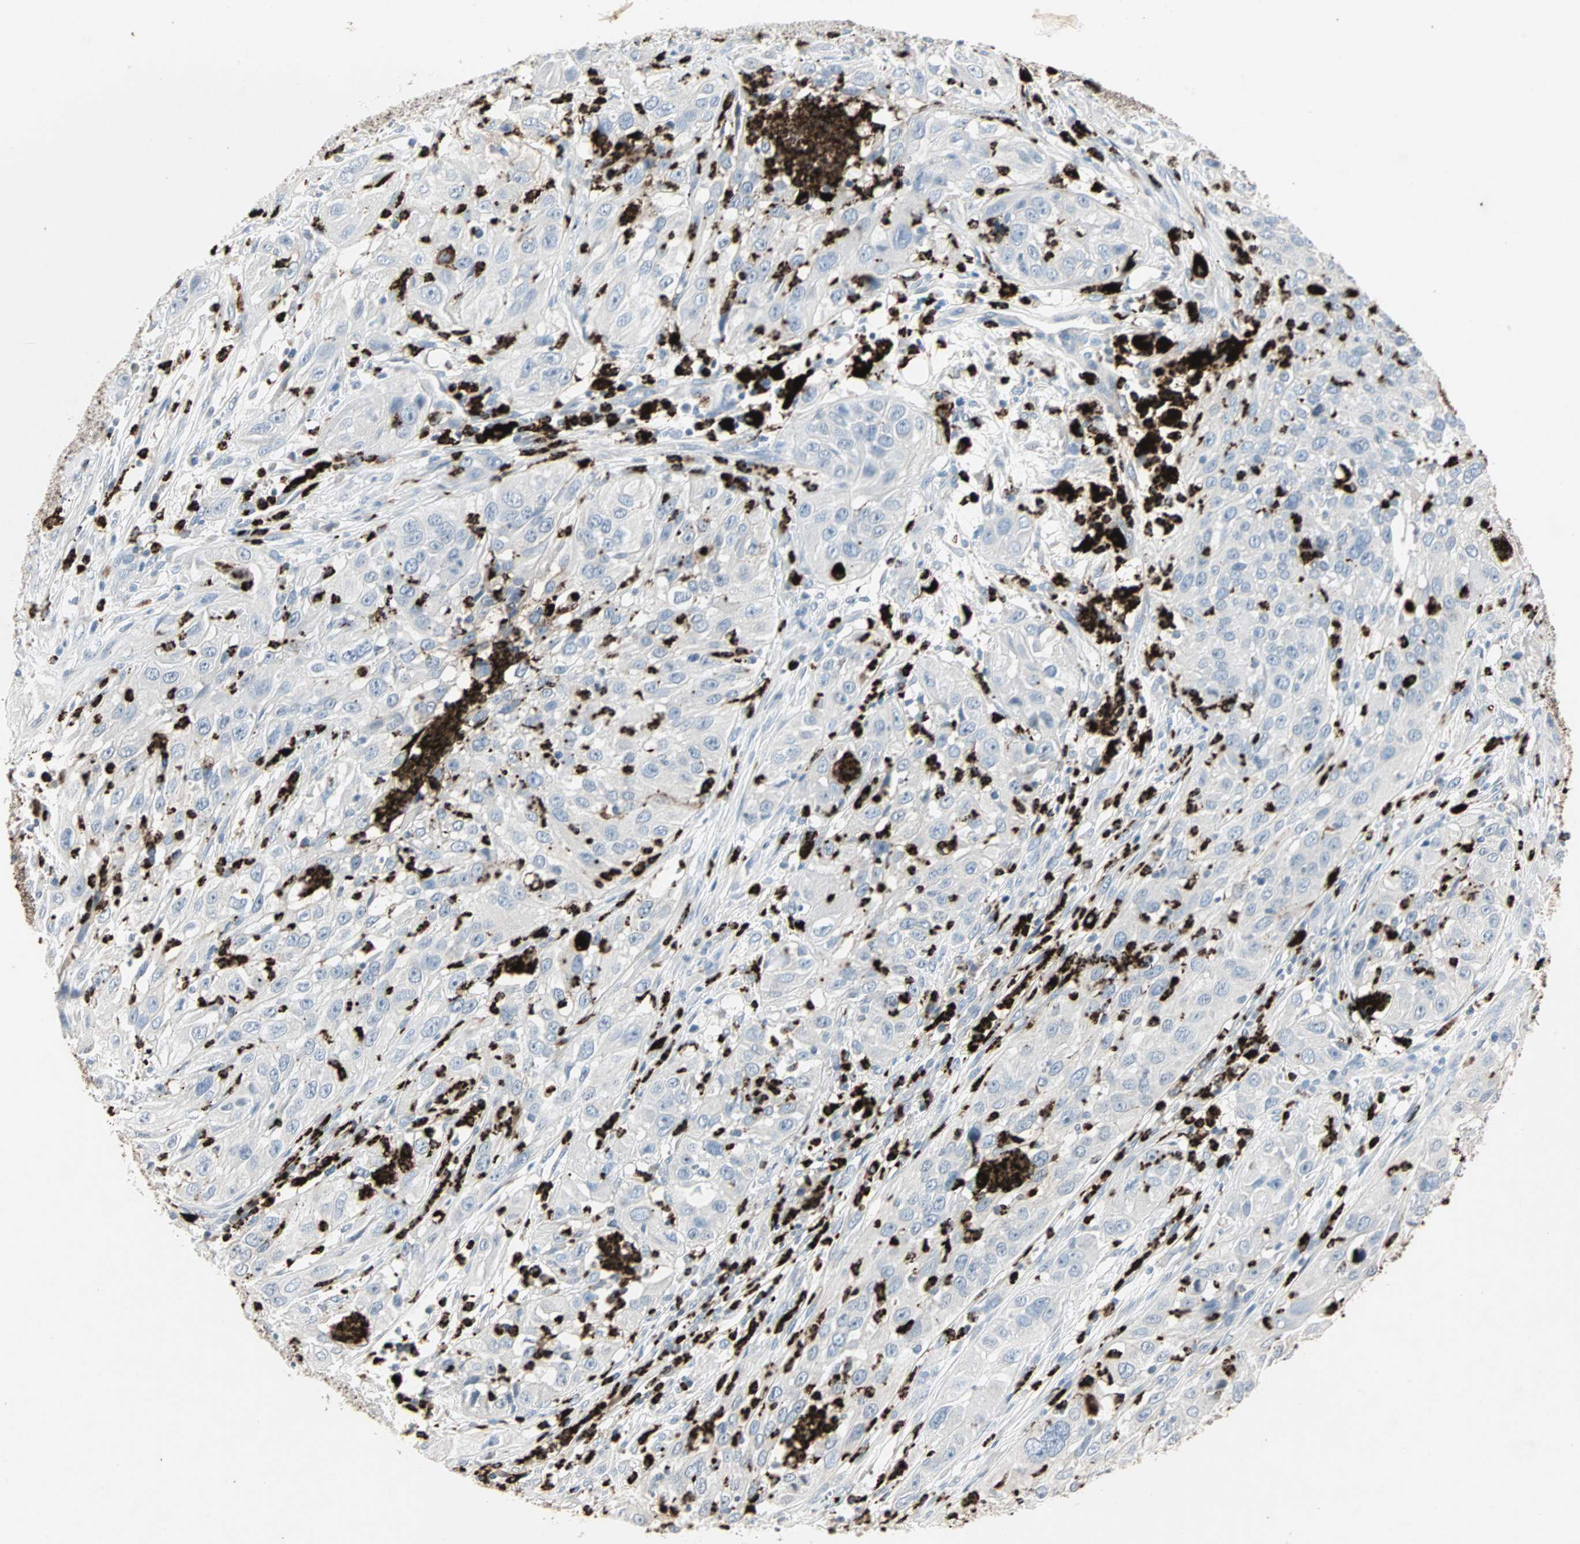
{"staining": {"intensity": "negative", "quantity": "none", "location": "none"}, "tissue": "cervical cancer", "cell_type": "Tumor cells", "image_type": "cancer", "snomed": [{"axis": "morphology", "description": "Squamous cell carcinoma, NOS"}, {"axis": "topography", "description": "Cervix"}], "caption": "There is no significant staining in tumor cells of squamous cell carcinoma (cervical).", "gene": "CEACAM6", "patient": {"sex": "female", "age": 32}}